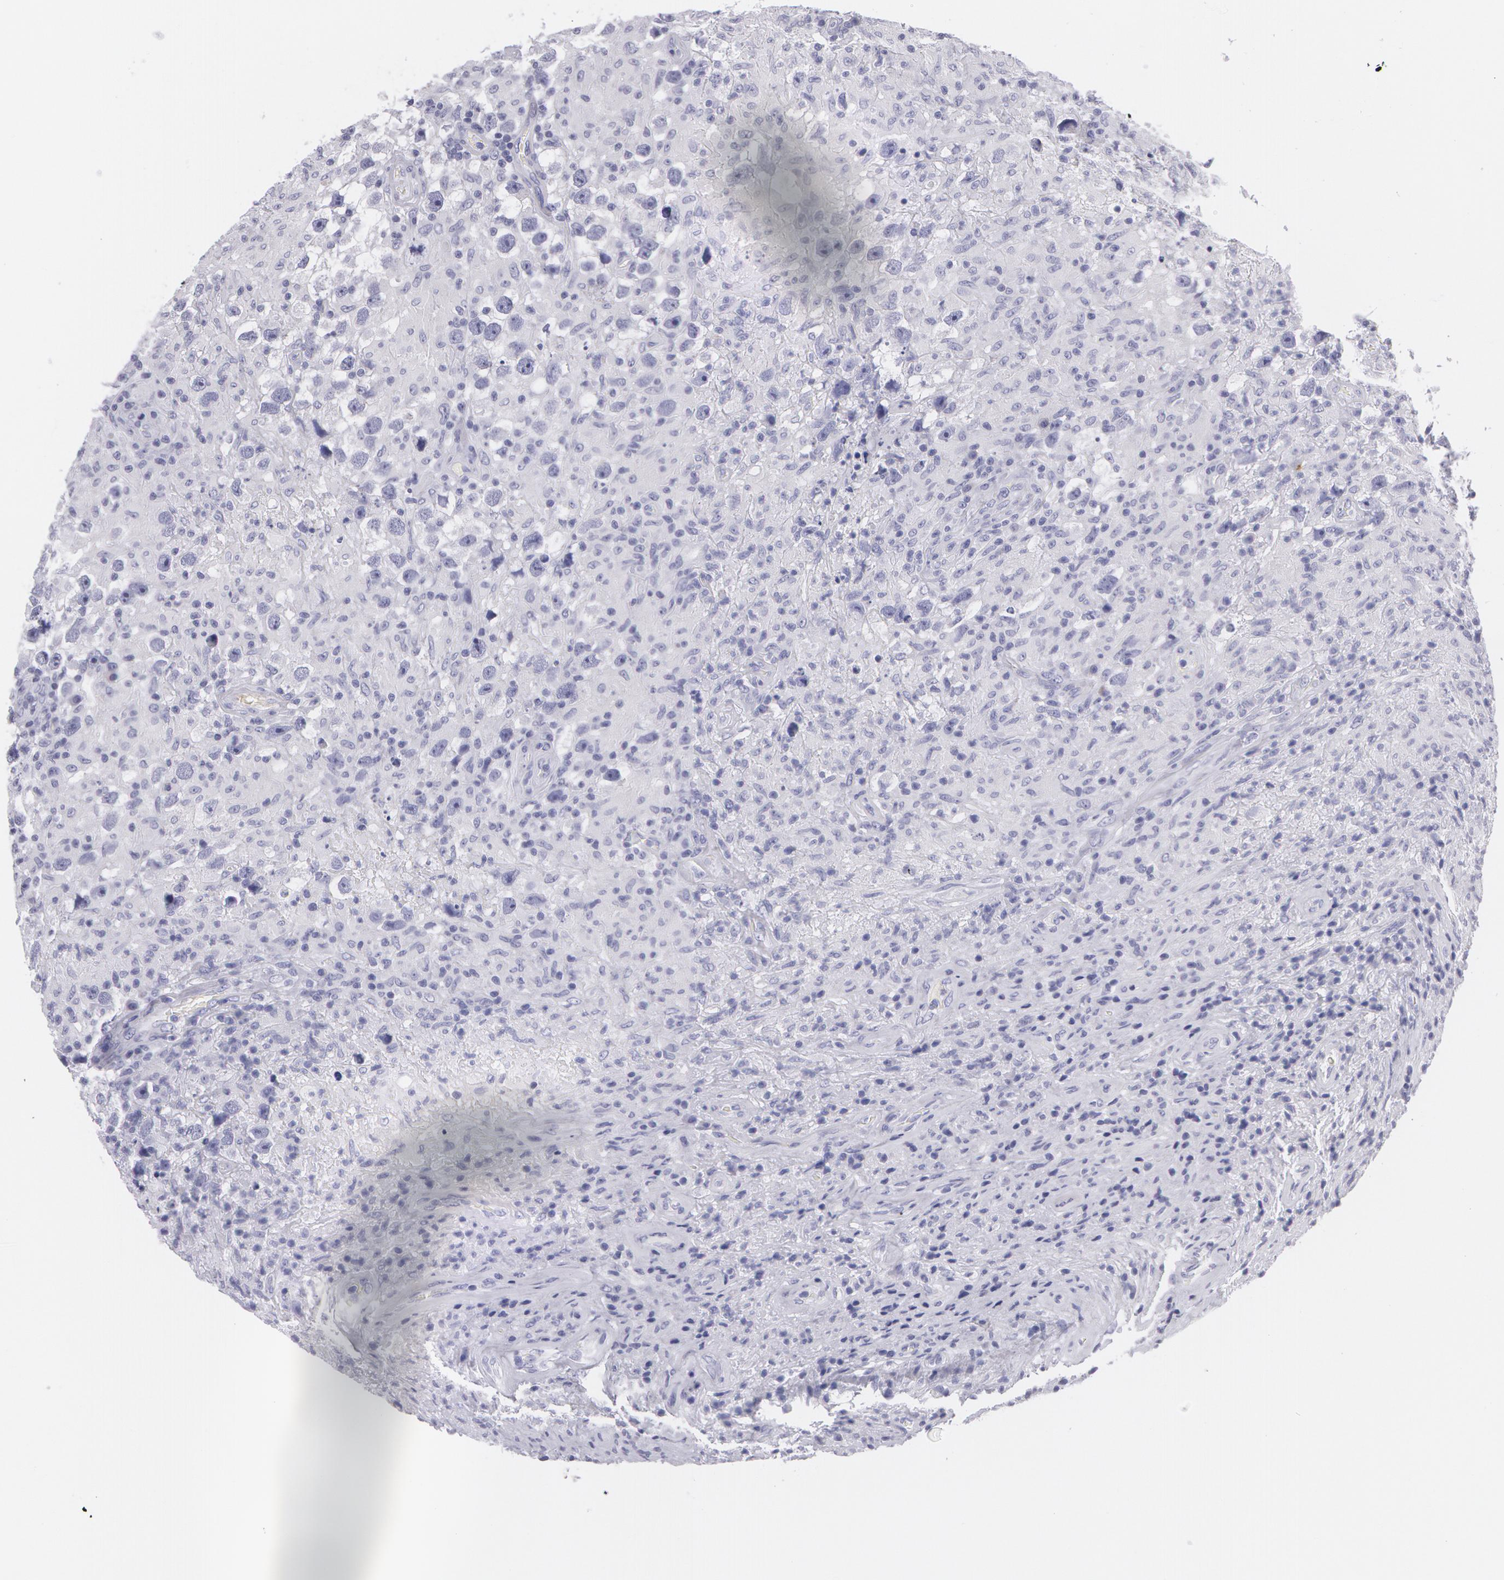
{"staining": {"intensity": "negative", "quantity": "none", "location": "none"}, "tissue": "testis cancer", "cell_type": "Tumor cells", "image_type": "cancer", "snomed": [{"axis": "morphology", "description": "Seminoma, NOS"}, {"axis": "topography", "description": "Testis"}], "caption": "Immunohistochemistry (IHC) photomicrograph of neoplastic tissue: seminoma (testis) stained with DAB (3,3'-diaminobenzidine) exhibits no significant protein positivity in tumor cells.", "gene": "AMACR", "patient": {"sex": "male", "age": 34}}